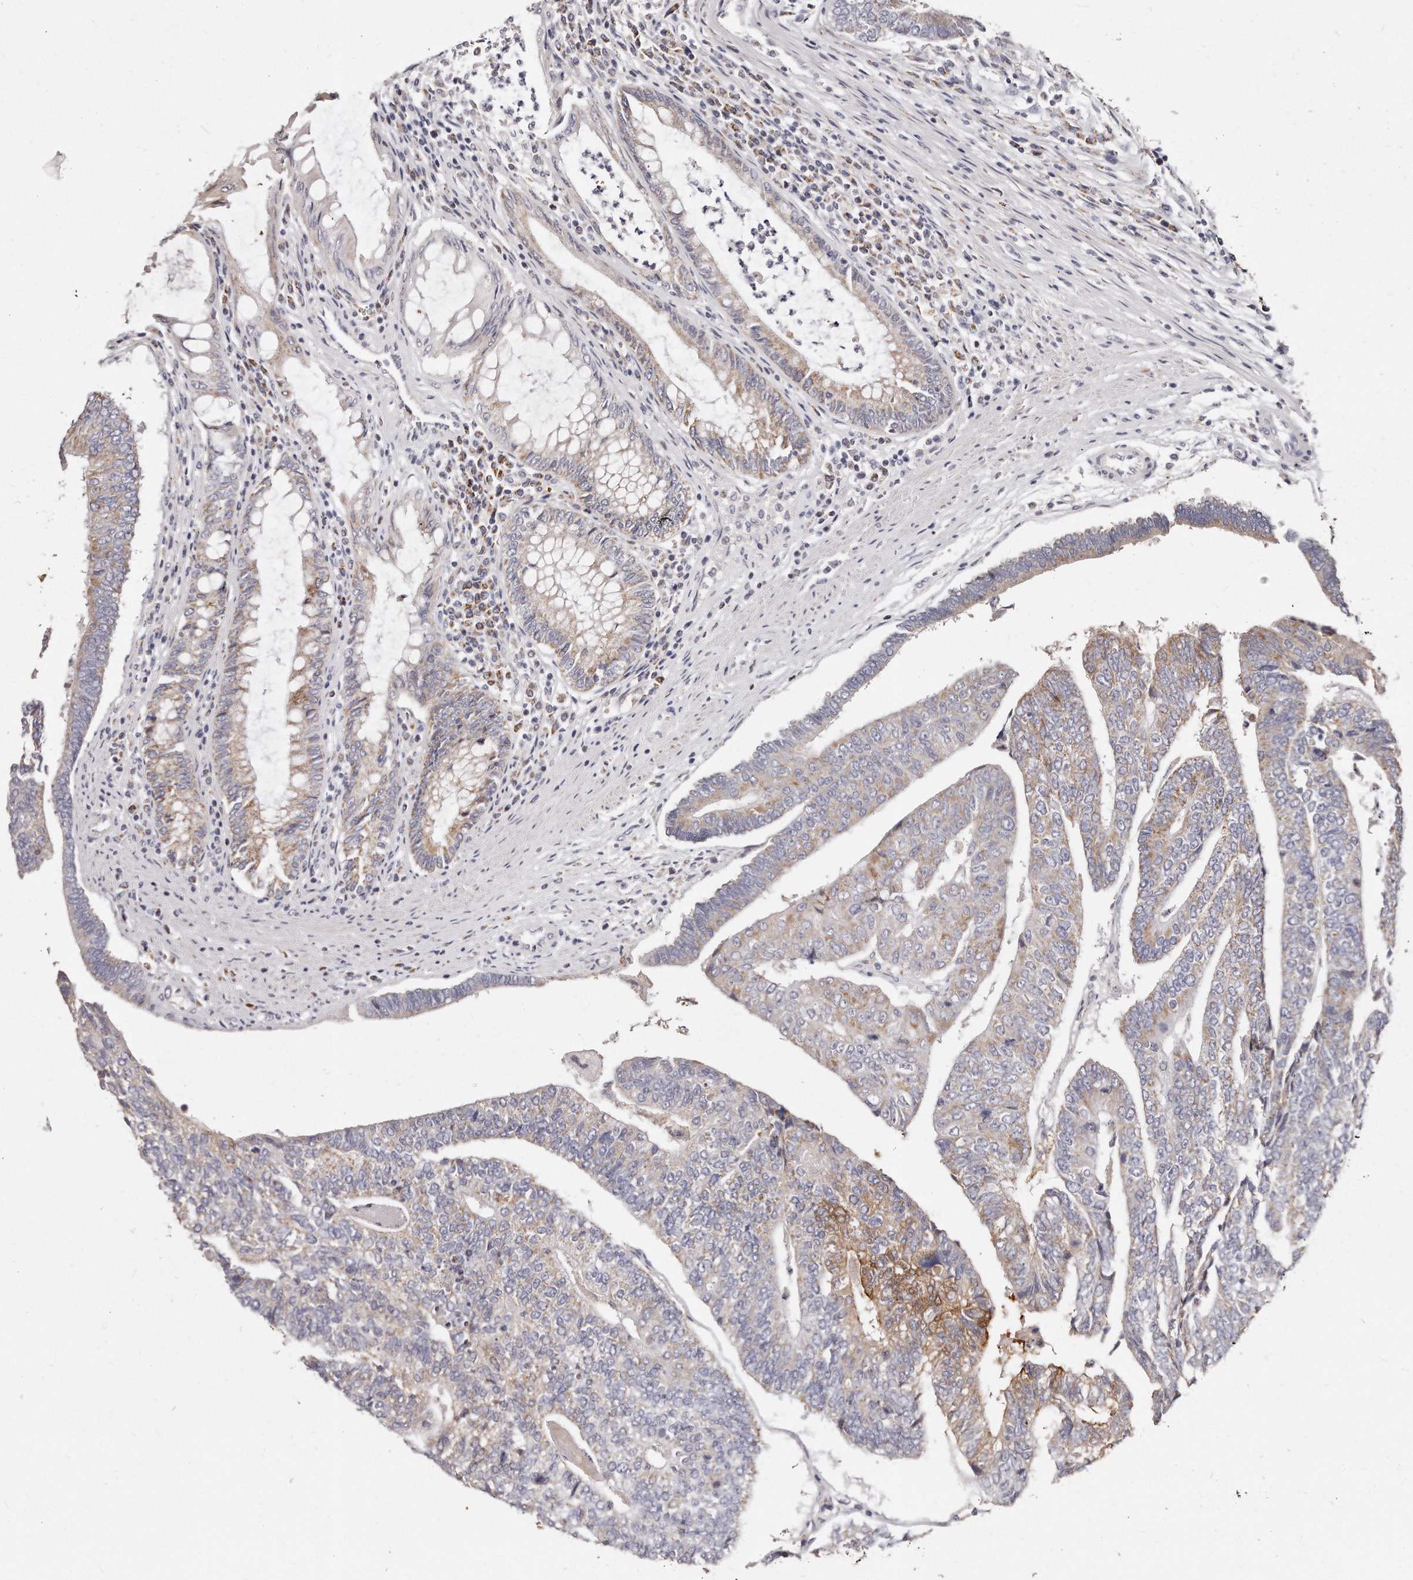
{"staining": {"intensity": "weak", "quantity": ">75%", "location": "cytoplasmic/membranous"}, "tissue": "colorectal cancer", "cell_type": "Tumor cells", "image_type": "cancer", "snomed": [{"axis": "morphology", "description": "Adenocarcinoma, NOS"}, {"axis": "topography", "description": "Colon"}], "caption": "Human adenocarcinoma (colorectal) stained for a protein (brown) shows weak cytoplasmic/membranous positive staining in about >75% of tumor cells.", "gene": "RTKN", "patient": {"sex": "female", "age": 67}}